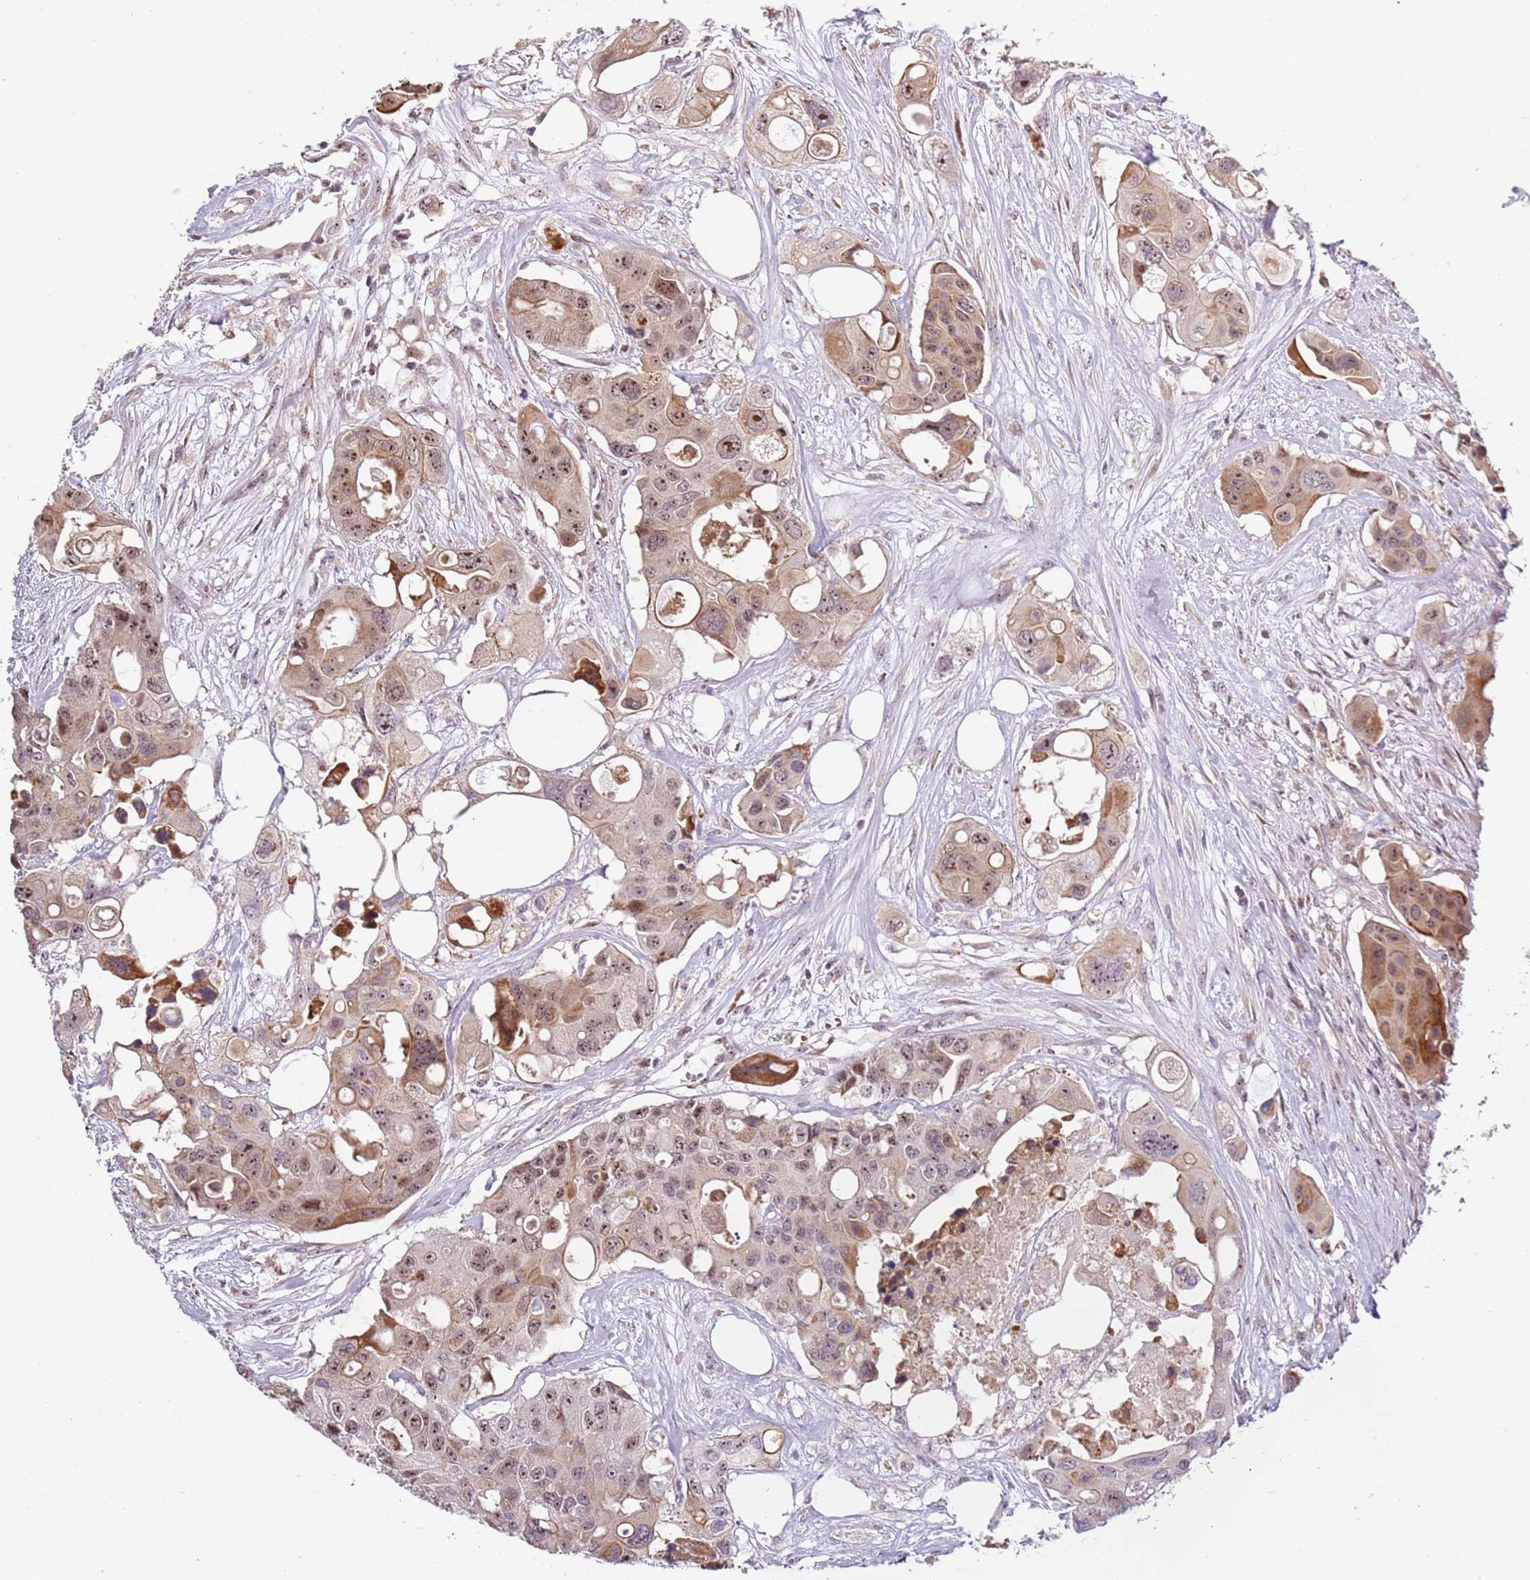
{"staining": {"intensity": "moderate", "quantity": "25%-75%", "location": "nuclear"}, "tissue": "colorectal cancer", "cell_type": "Tumor cells", "image_type": "cancer", "snomed": [{"axis": "morphology", "description": "Adenocarcinoma, NOS"}, {"axis": "topography", "description": "Colon"}], "caption": "Immunohistochemical staining of human adenocarcinoma (colorectal) shows medium levels of moderate nuclear protein expression in approximately 25%-75% of tumor cells. (Brightfield microscopy of DAB IHC at high magnification).", "gene": "UCMA", "patient": {"sex": "male", "age": 77}}